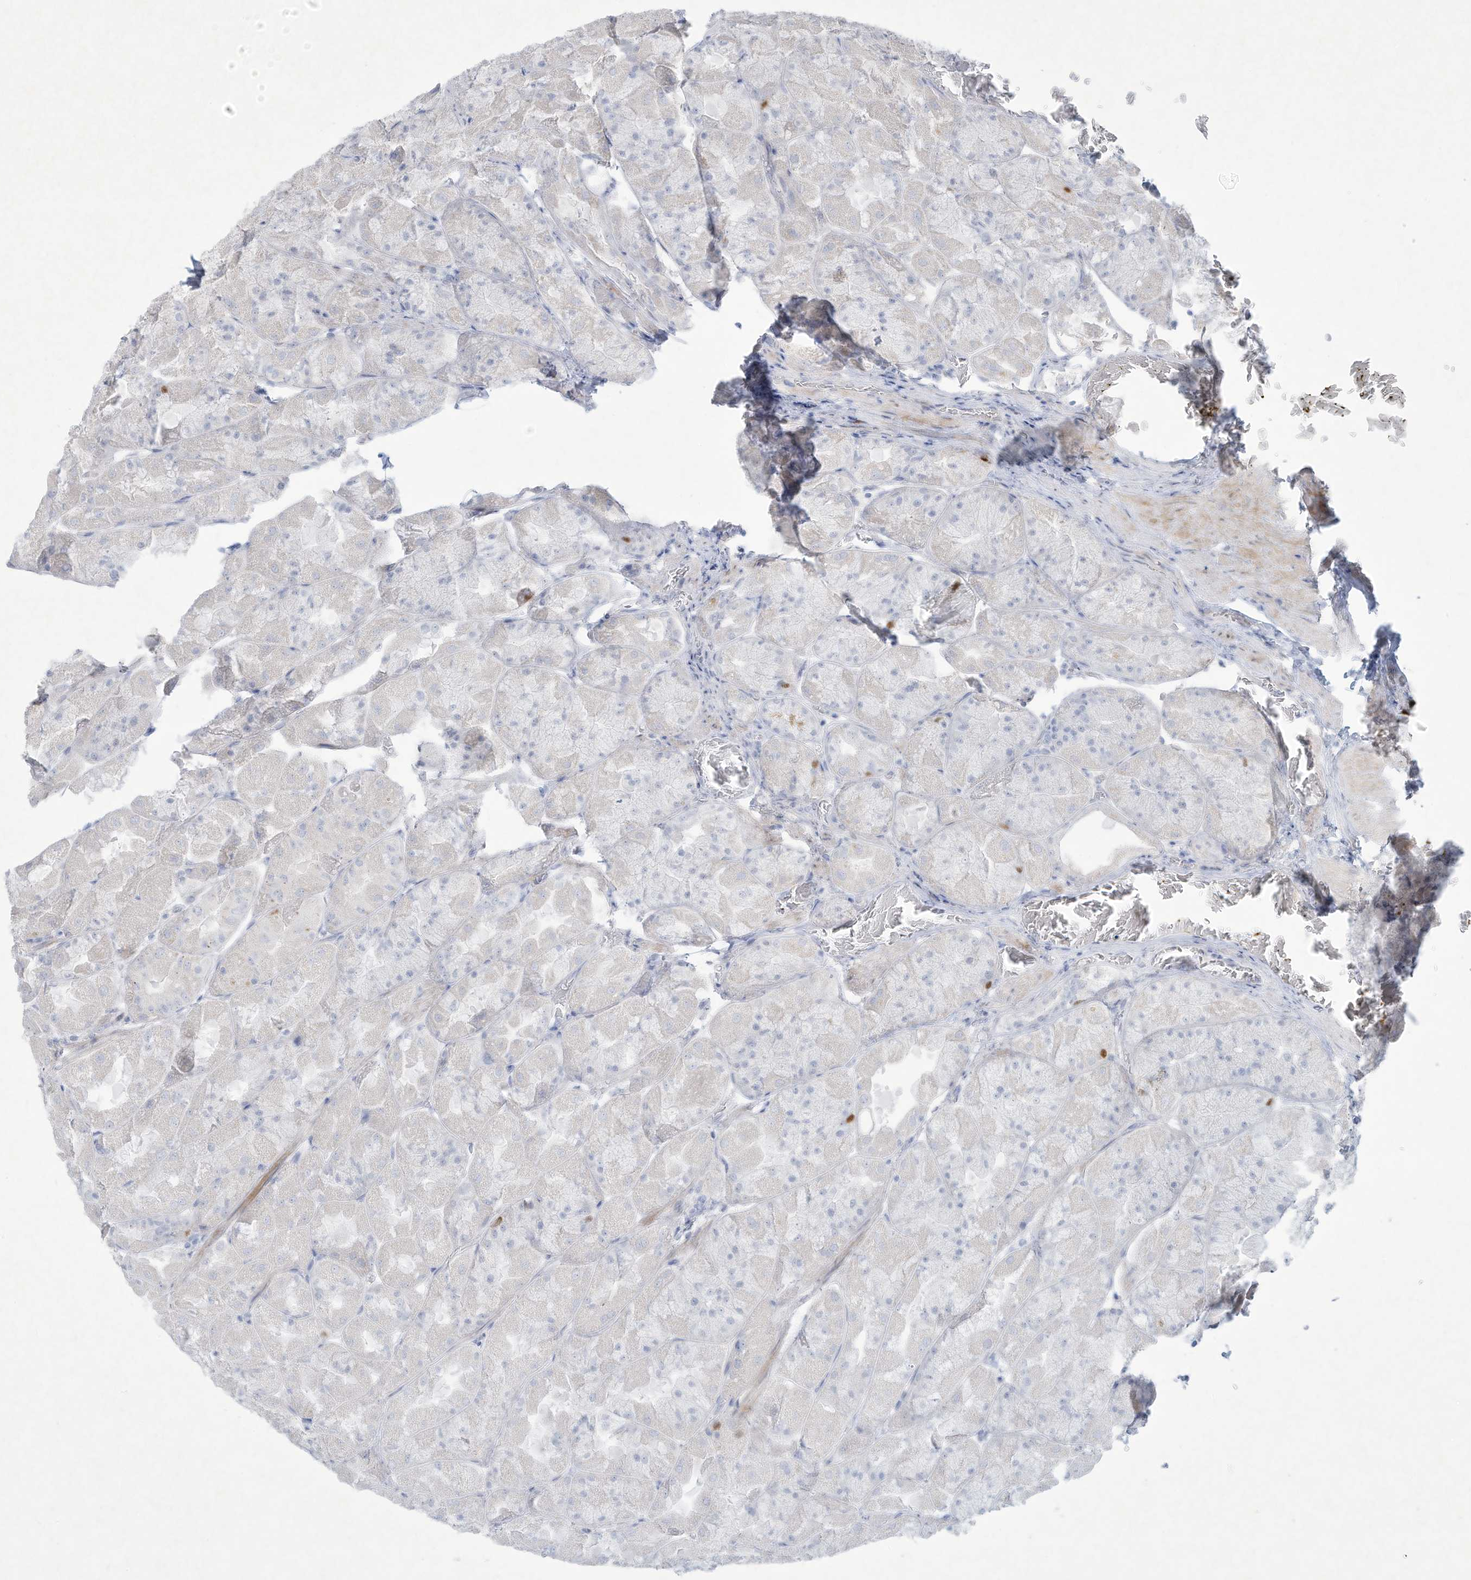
{"staining": {"intensity": "strong", "quantity": "<25%", "location": "cytoplasmic/membranous,nuclear"}, "tissue": "stomach", "cell_type": "Glandular cells", "image_type": "normal", "snomed": [{"axis": "morphology", "description": "Normal tissue, NOS"}, {"axis": "topography", "description": "Stomach"}], "caption": "Protein staining demonstrates strong cytoplasmic/membranous,nuclear positivity in approximately <25% of glandular cells in normal stomach.", "gene": "PAX6", "patient": {"sex": "female", "age": 61}}